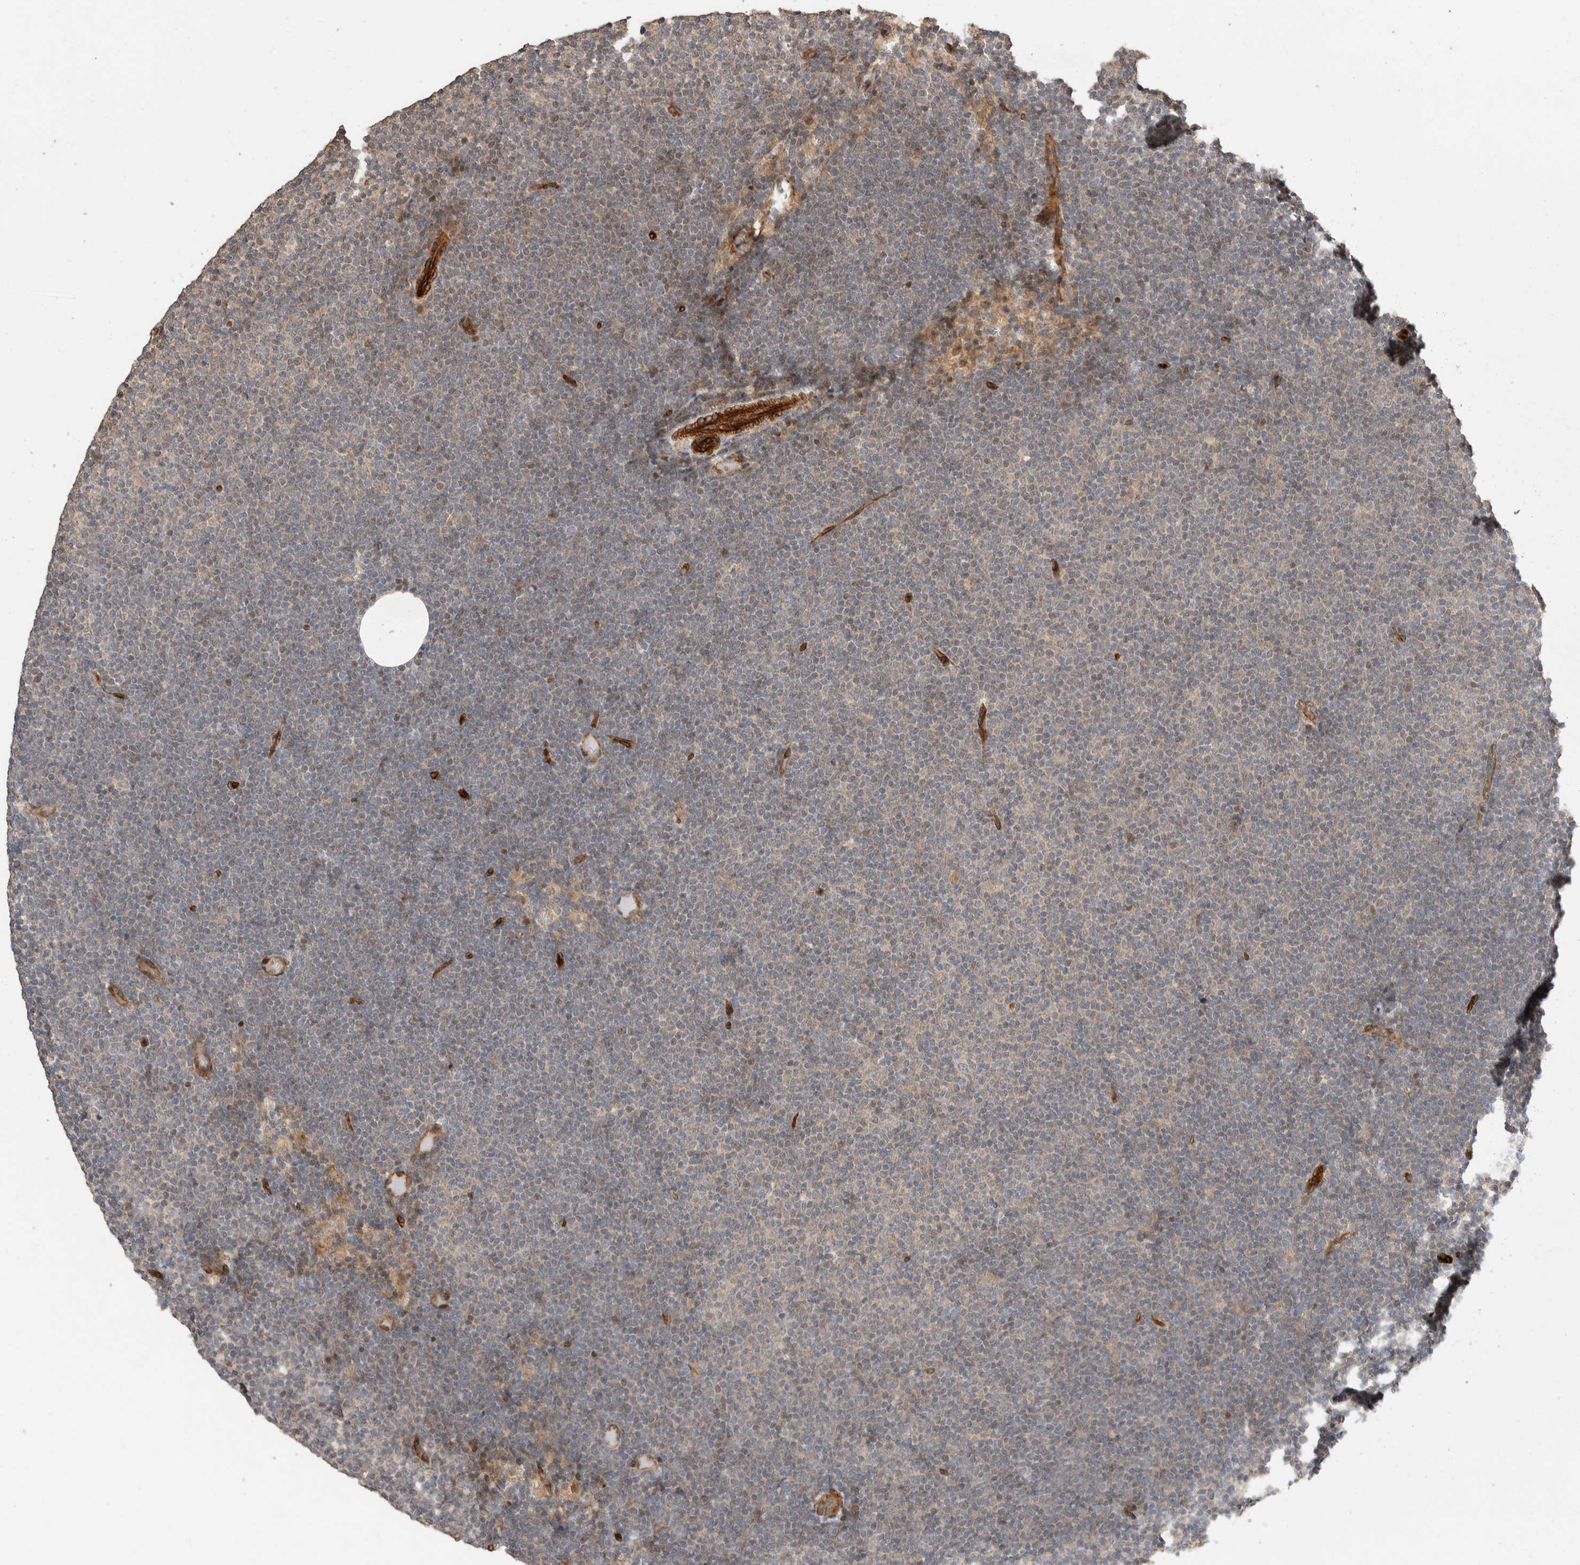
{"staining": {"intensity": "weak", "quantity": "<25%", "location": "cytoplasmic/membranous"}, "tissue": "lymphoma", "cell_type": "Tumor cells", "image_type": "cancer", "snomed": [{"axis": "morphology", "description": "Malignant lymphoma, non-Hodgkin's type, Low grade"}, {"axis": "topography", "description": "Lymph node"}], "caption": "DAB immunohistochemical staining of lymphoma exhibits no significant positivity in tumor cells.", "gene": "ERC1", "patient": {"sex": "female", "age": 53}}